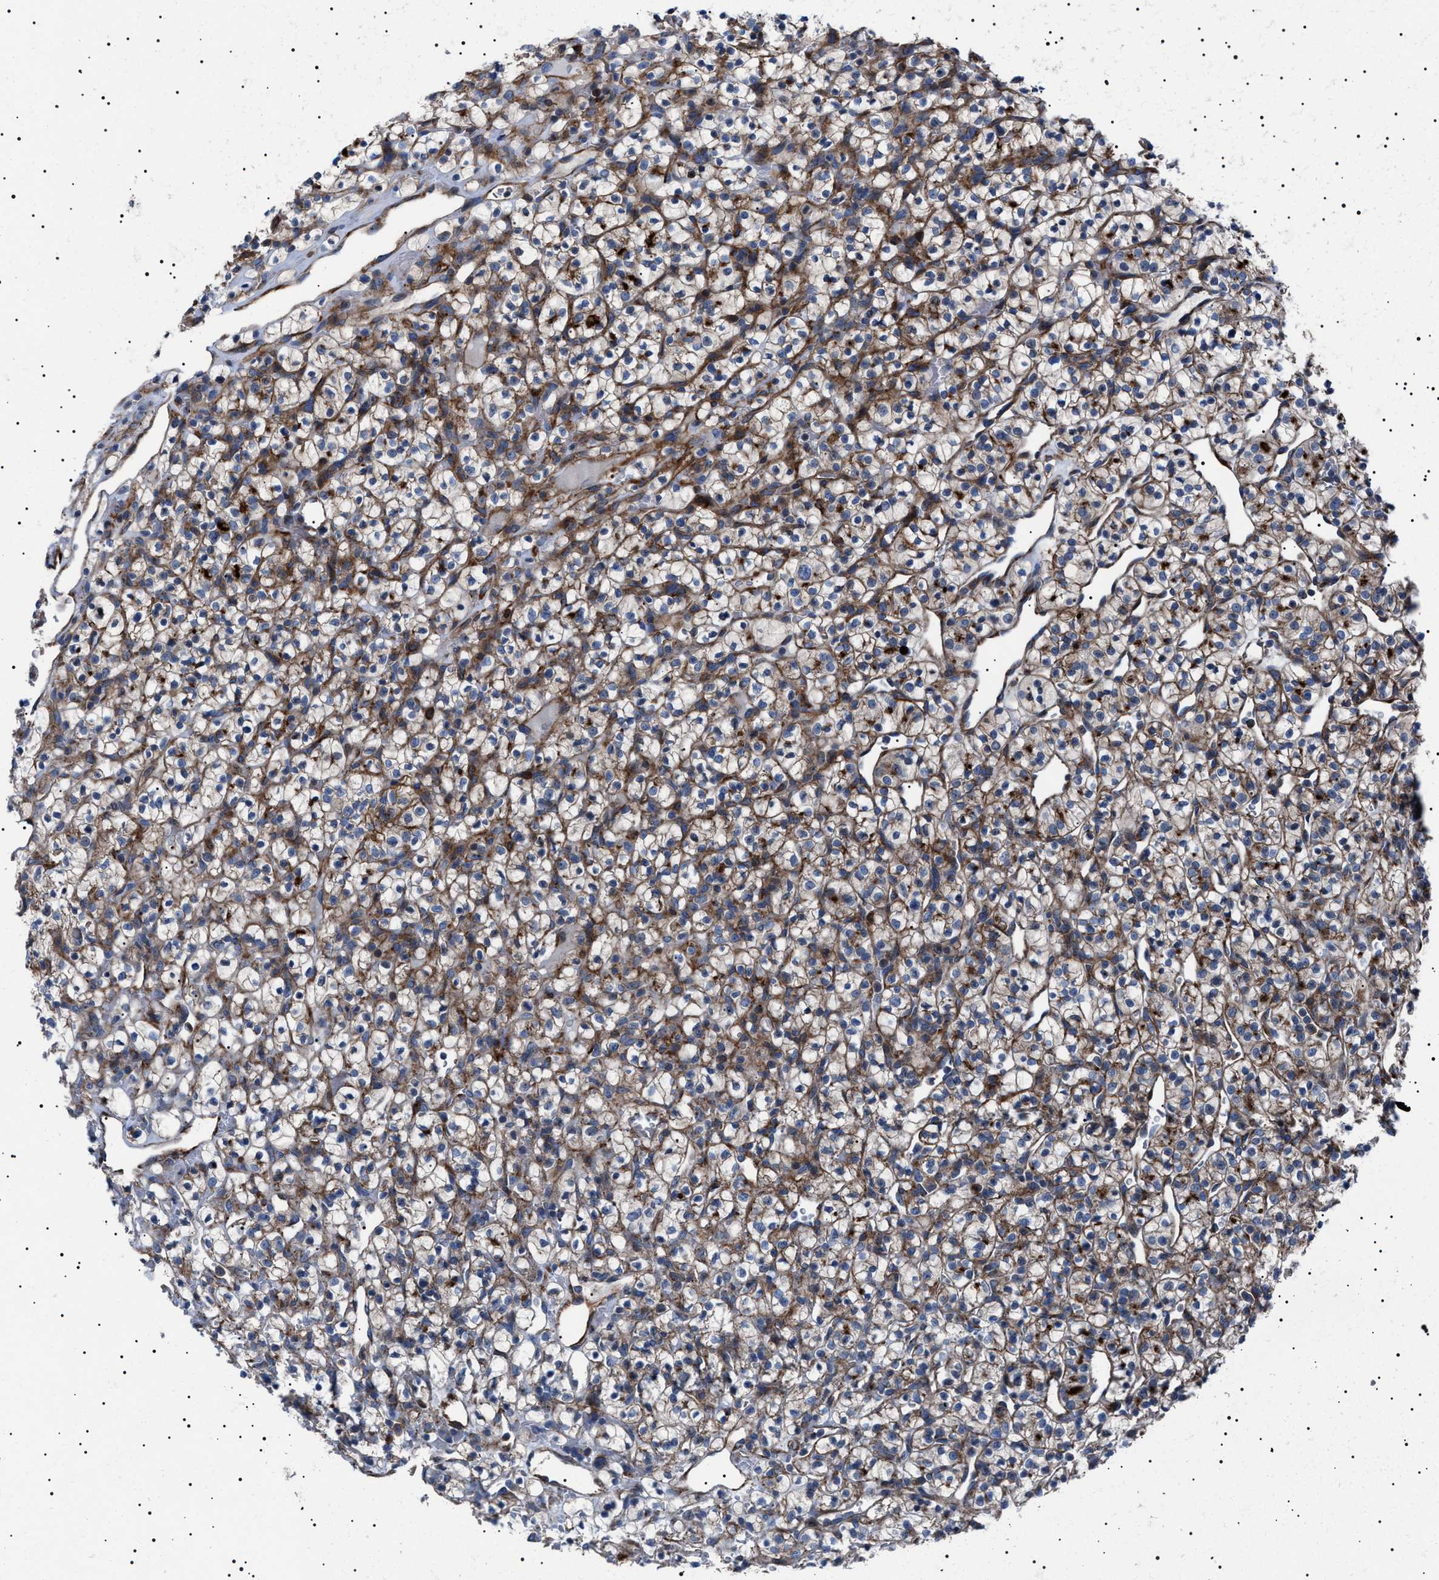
{"staining": {"intensity": "weak", "quantity": "25%-75%", "location": "cytoplasmic/membranous"}, "tissue": "renal cancer", "cell_type": "Tumor cells", "image_type": "cancer", "snomed": [{"axis": "morphology", "description": "Adenocarcinoma, NOS"}, {"axis": "topography", "description": "Kidney"}], "caption": "Human renal adenocarcinoma stained for a protein (brown) exhibits weak cytoplasmic/membranous positive expression in about 25%-75% of tumor cells.", "gene": "NEU1", "patient": {"sex": "female", "age": 57}}